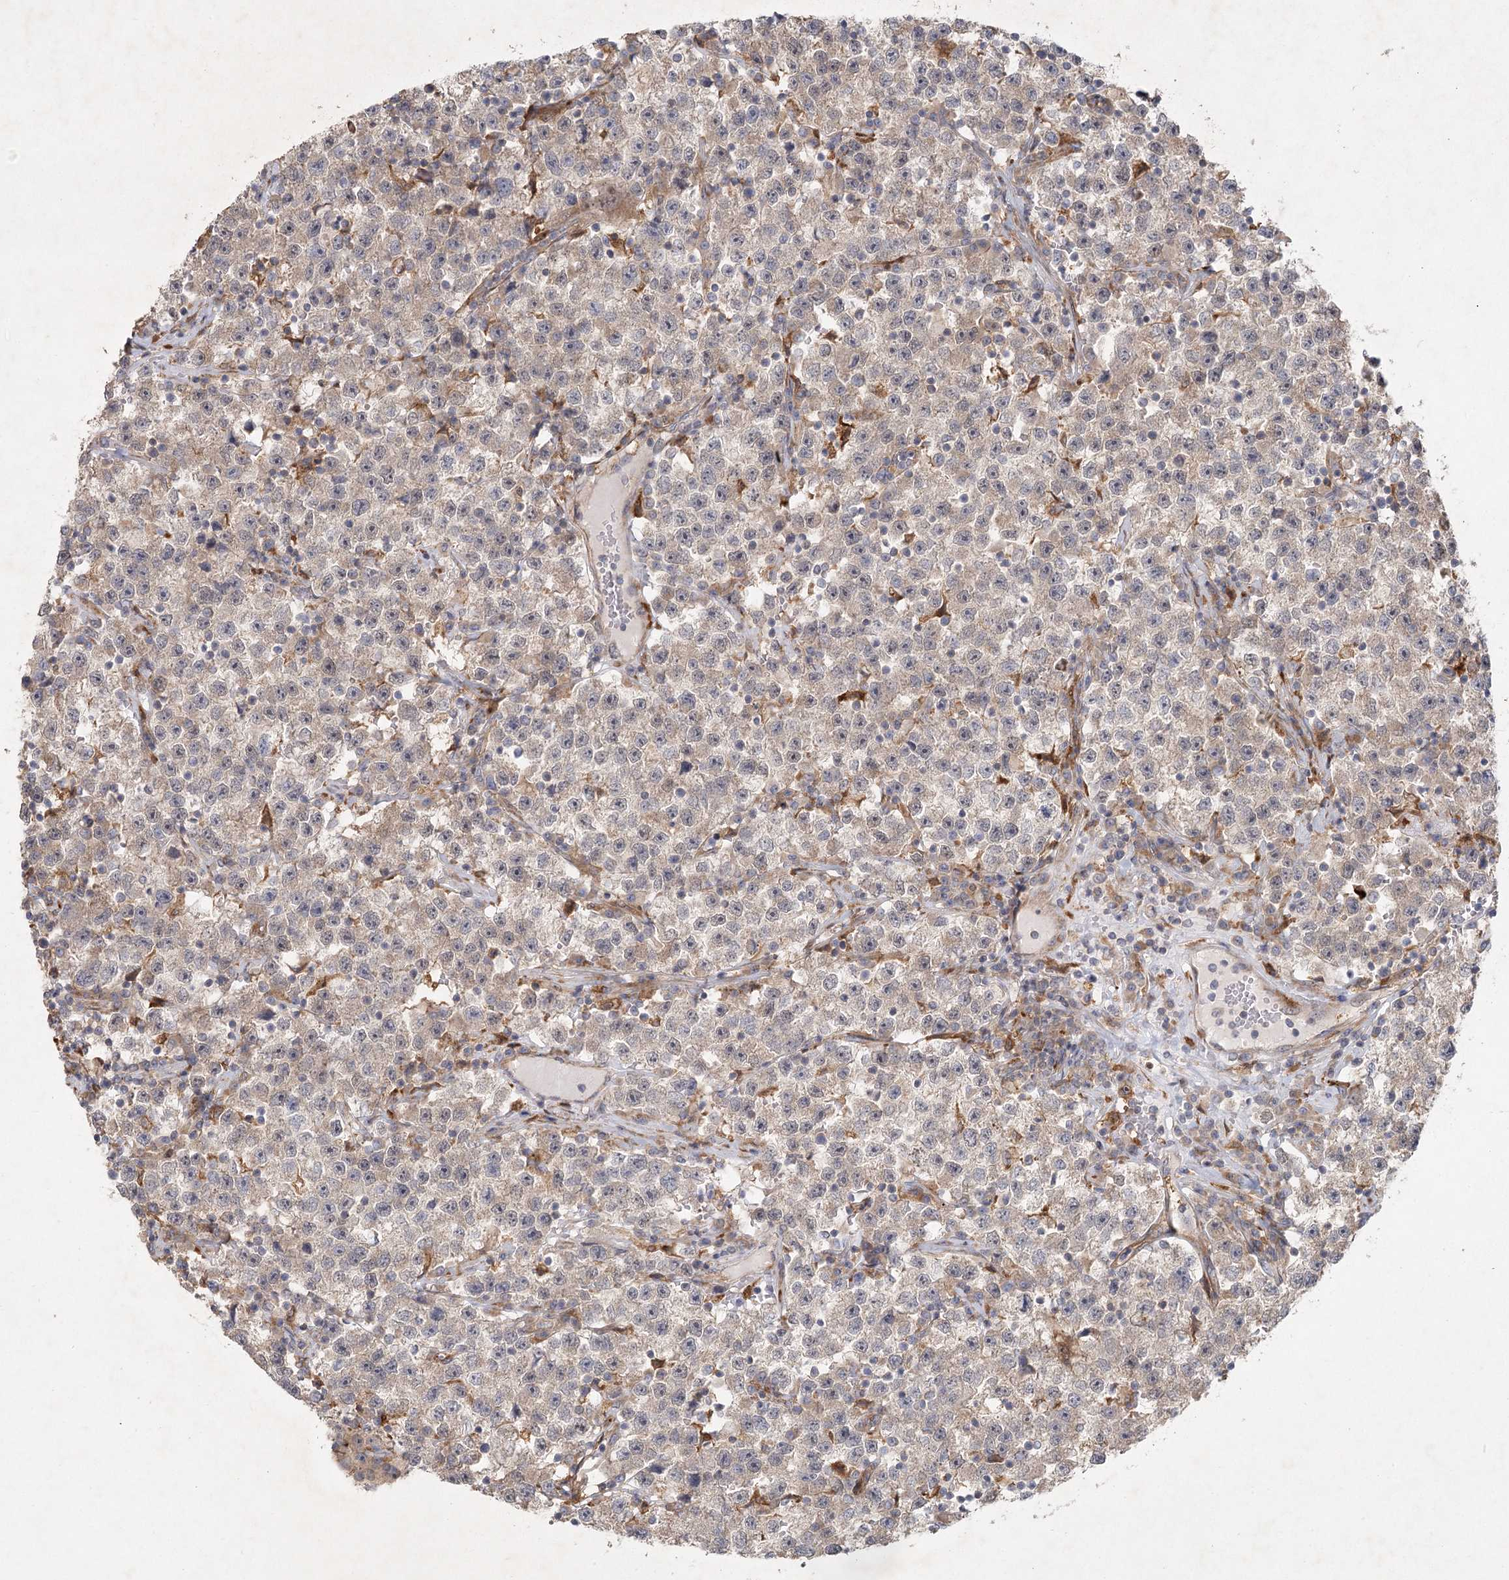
{"staining": {"intensity": "weak", "quantity": "25%-75%", "location": "cytoplasmic/membranous"}, "tissue": "testis cancer", "cell_type": "Tumor cells", "image_type": "cancer", "snomed": [{"axis": "morphology", "description": "Seminoma, NOS"}, {"axis": "topography", "description": "Testis"}], "caption": "Protein analysis of testis cancer tissue exhibits weak cytoplasmic/membranous staining in about 25%-75% of tumor cells. The staining was performed using DAB, with brown indicating positive protein expression. Nuclei are stained blue with hematoxylin.", "gene": "FAM110C", "patient": {"sex": "male", "age": 22}}